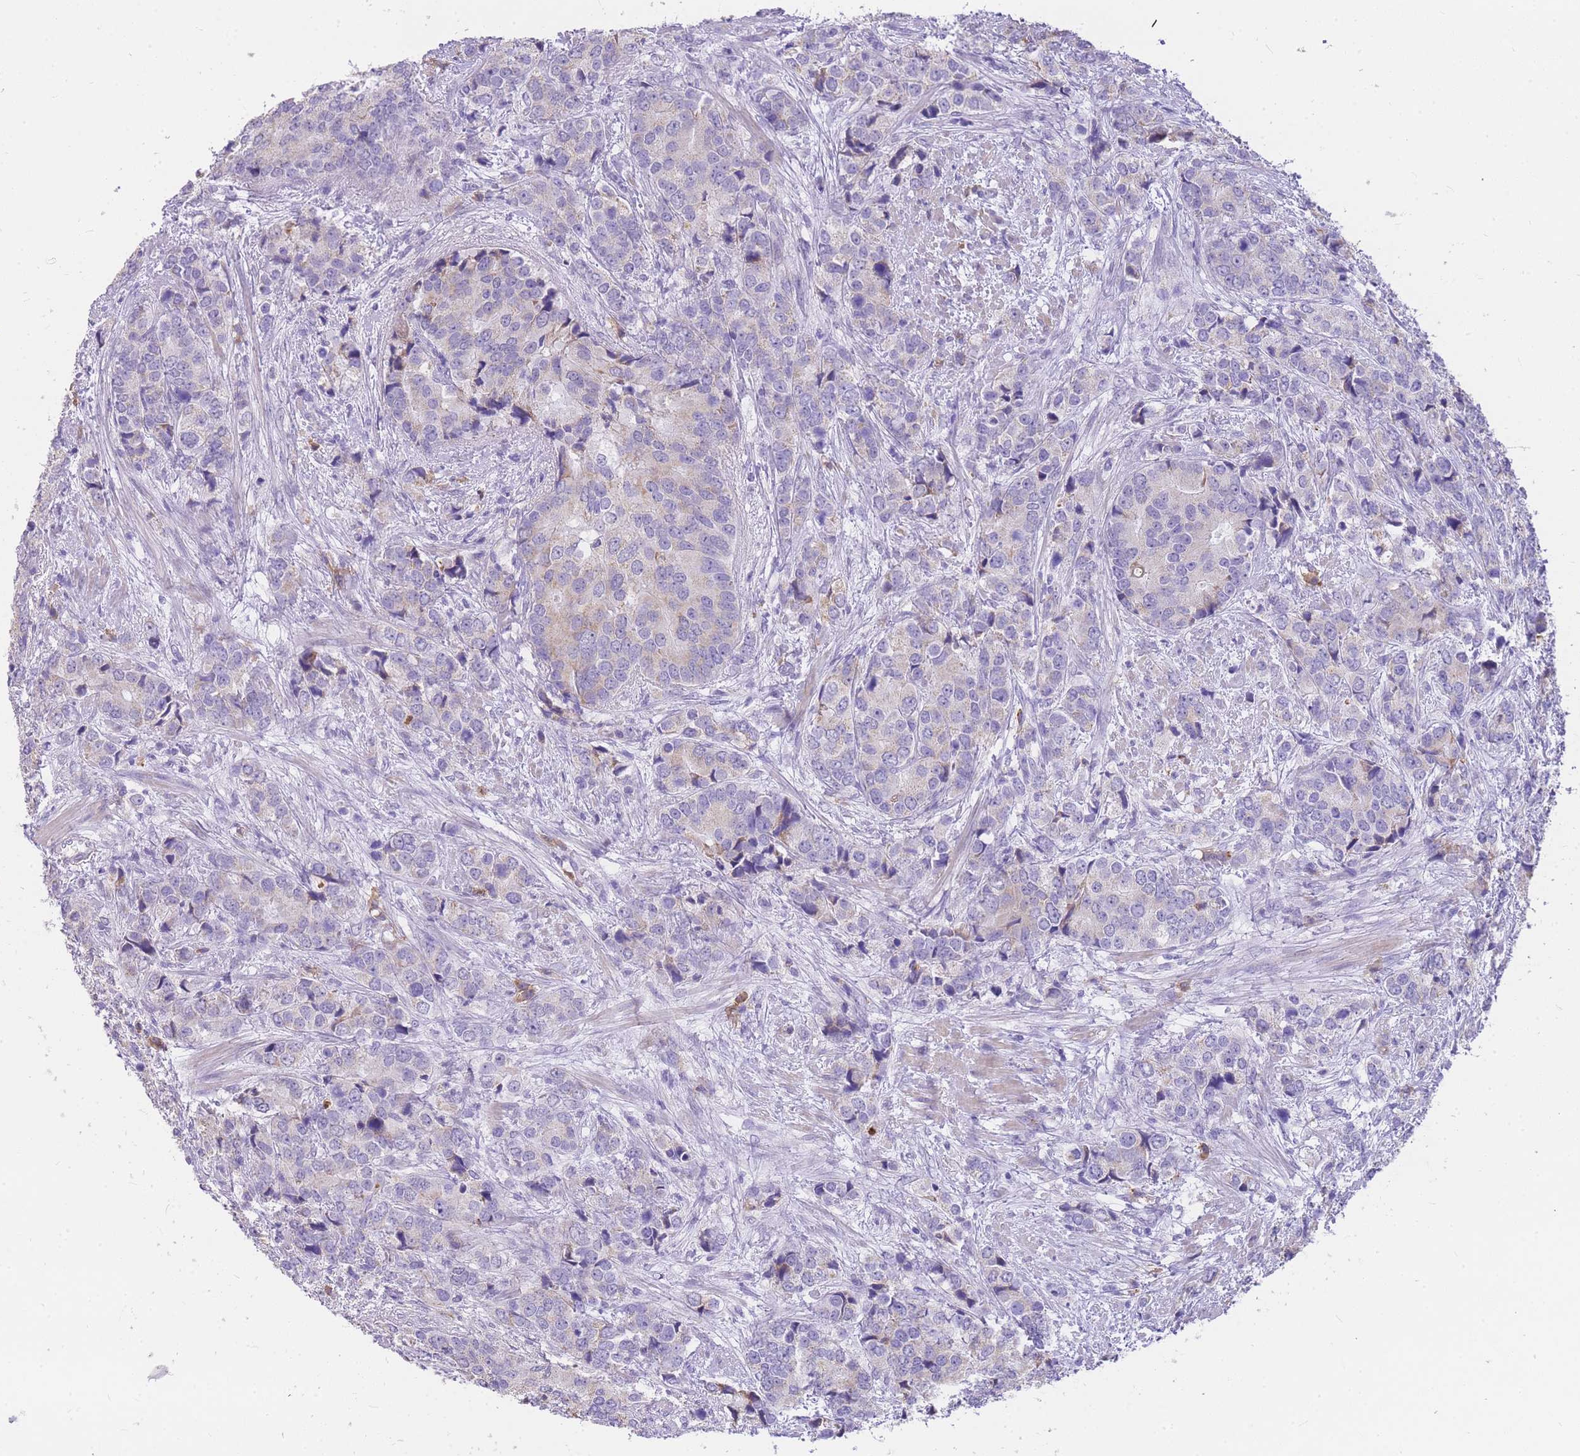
{"staining": {"intensity": "negative", "quantity": "none", "location": "none"}, "tissue": "prostate cancer", "cell_type": "Tumor cells", "image_type": "cancer", "snomed": [{"axis": "morphology", "description": "Adenocarcinoma, High grade"}, {"axis": "topography", "description": "Prostate"}], "caption": "A high-resolution photomicrograph shows IHC staining of prostate high-grade adenocarcinoma, which displays no significant staining in tumor cells.", "gene": "C2orf88", "patient": {"sex": "male", "age": 62}}